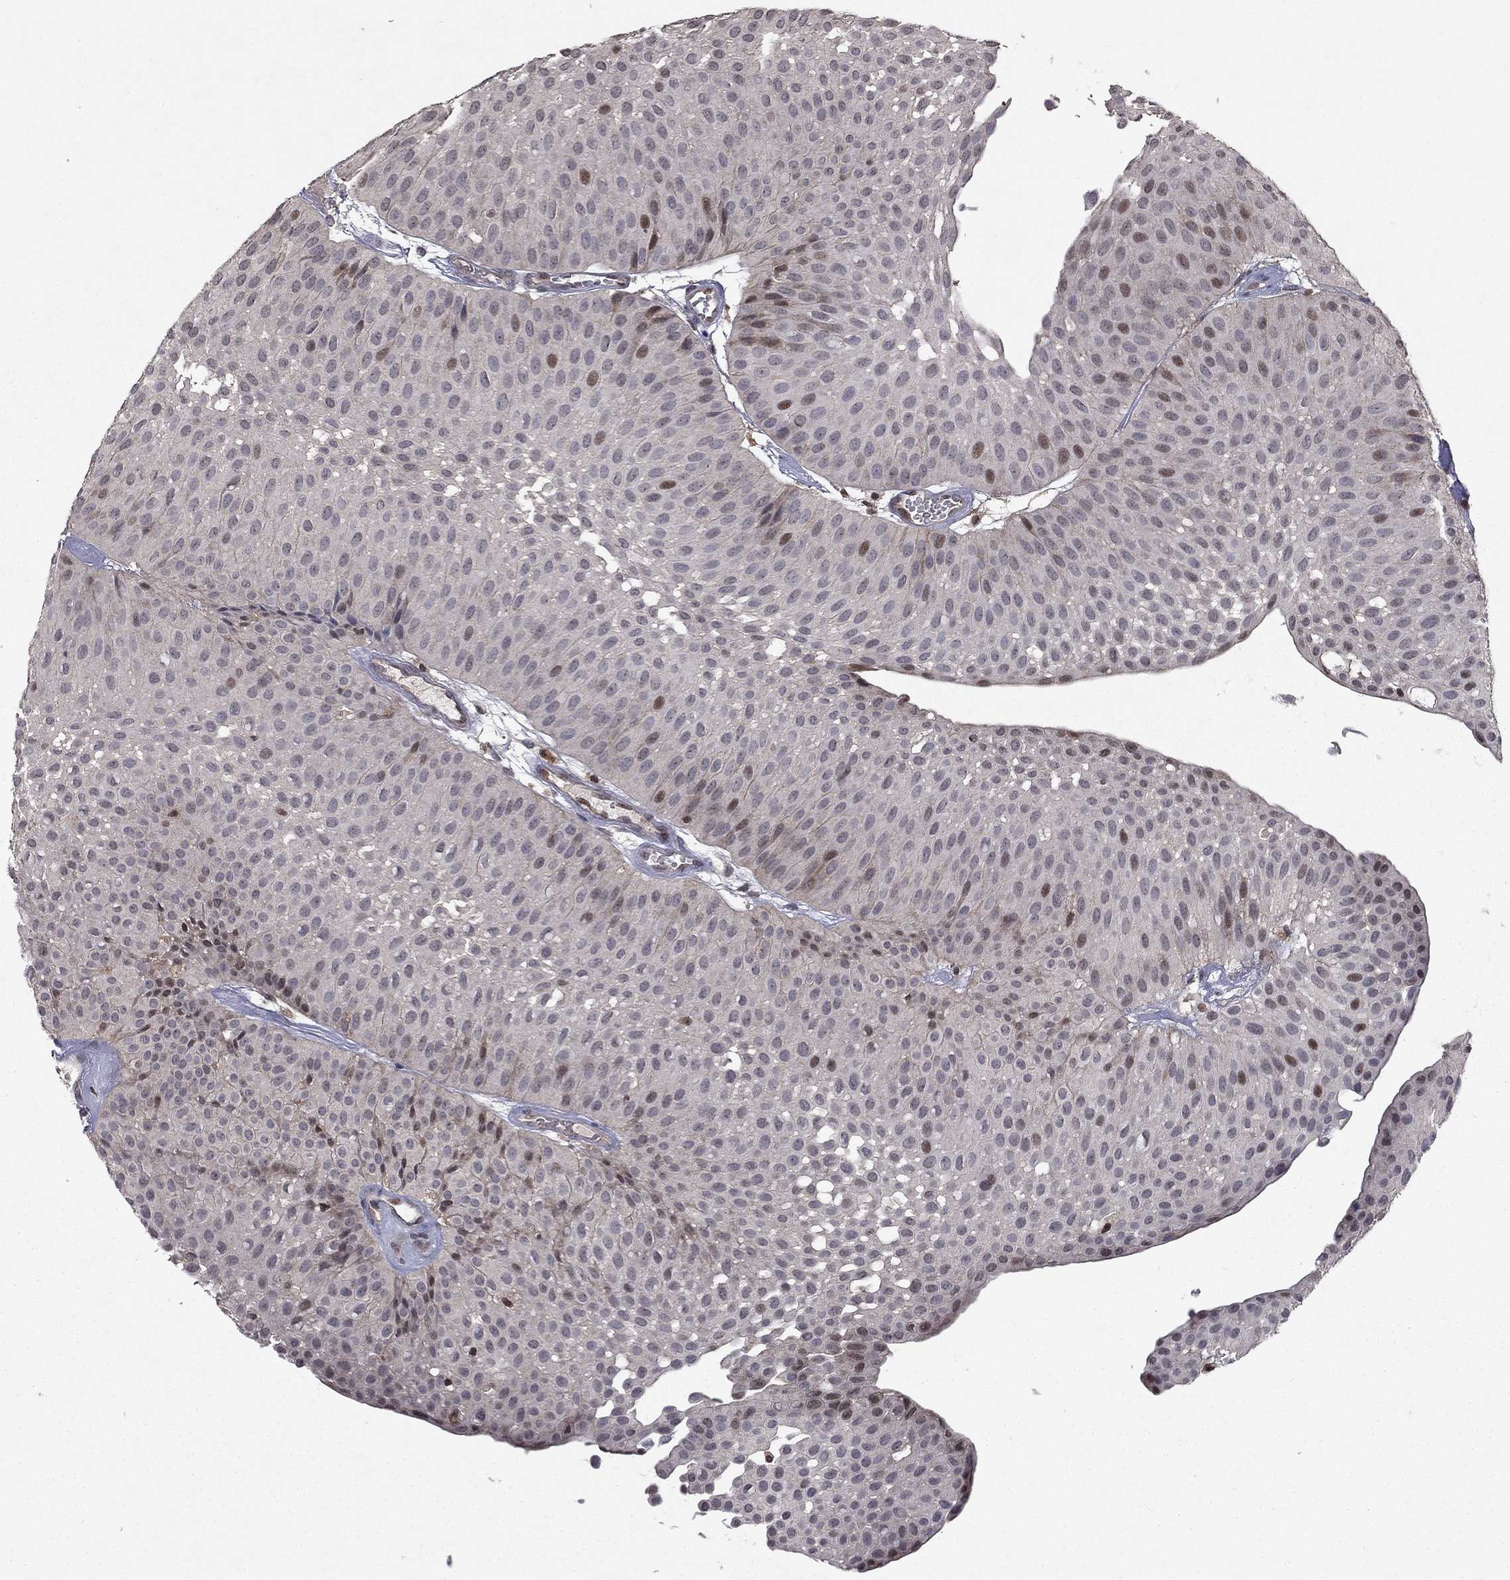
{"staining": {"intensity": "moderate", "quantity": "<25%", "location": "nuclear"}, "tissue": "urothelial cancer", "cell_type": "Tumor cells", "image_type": "cancer", "snomed": [{"axis": "morphology", "description": "Urothelial carcinoma, Low grade"}, {"axis": "topography", "description": "Urinary bladder"}], "caption": "Protein positivity by IHC exhibits moderate nuclear staining in approximately <25% of tumor cells in low-grade urothelial carcinoma. (DAB IHC with brightfield microscopy, high magnification).", "gene": "SORBS1", "patient": {"sex": "male", "age": 64}}